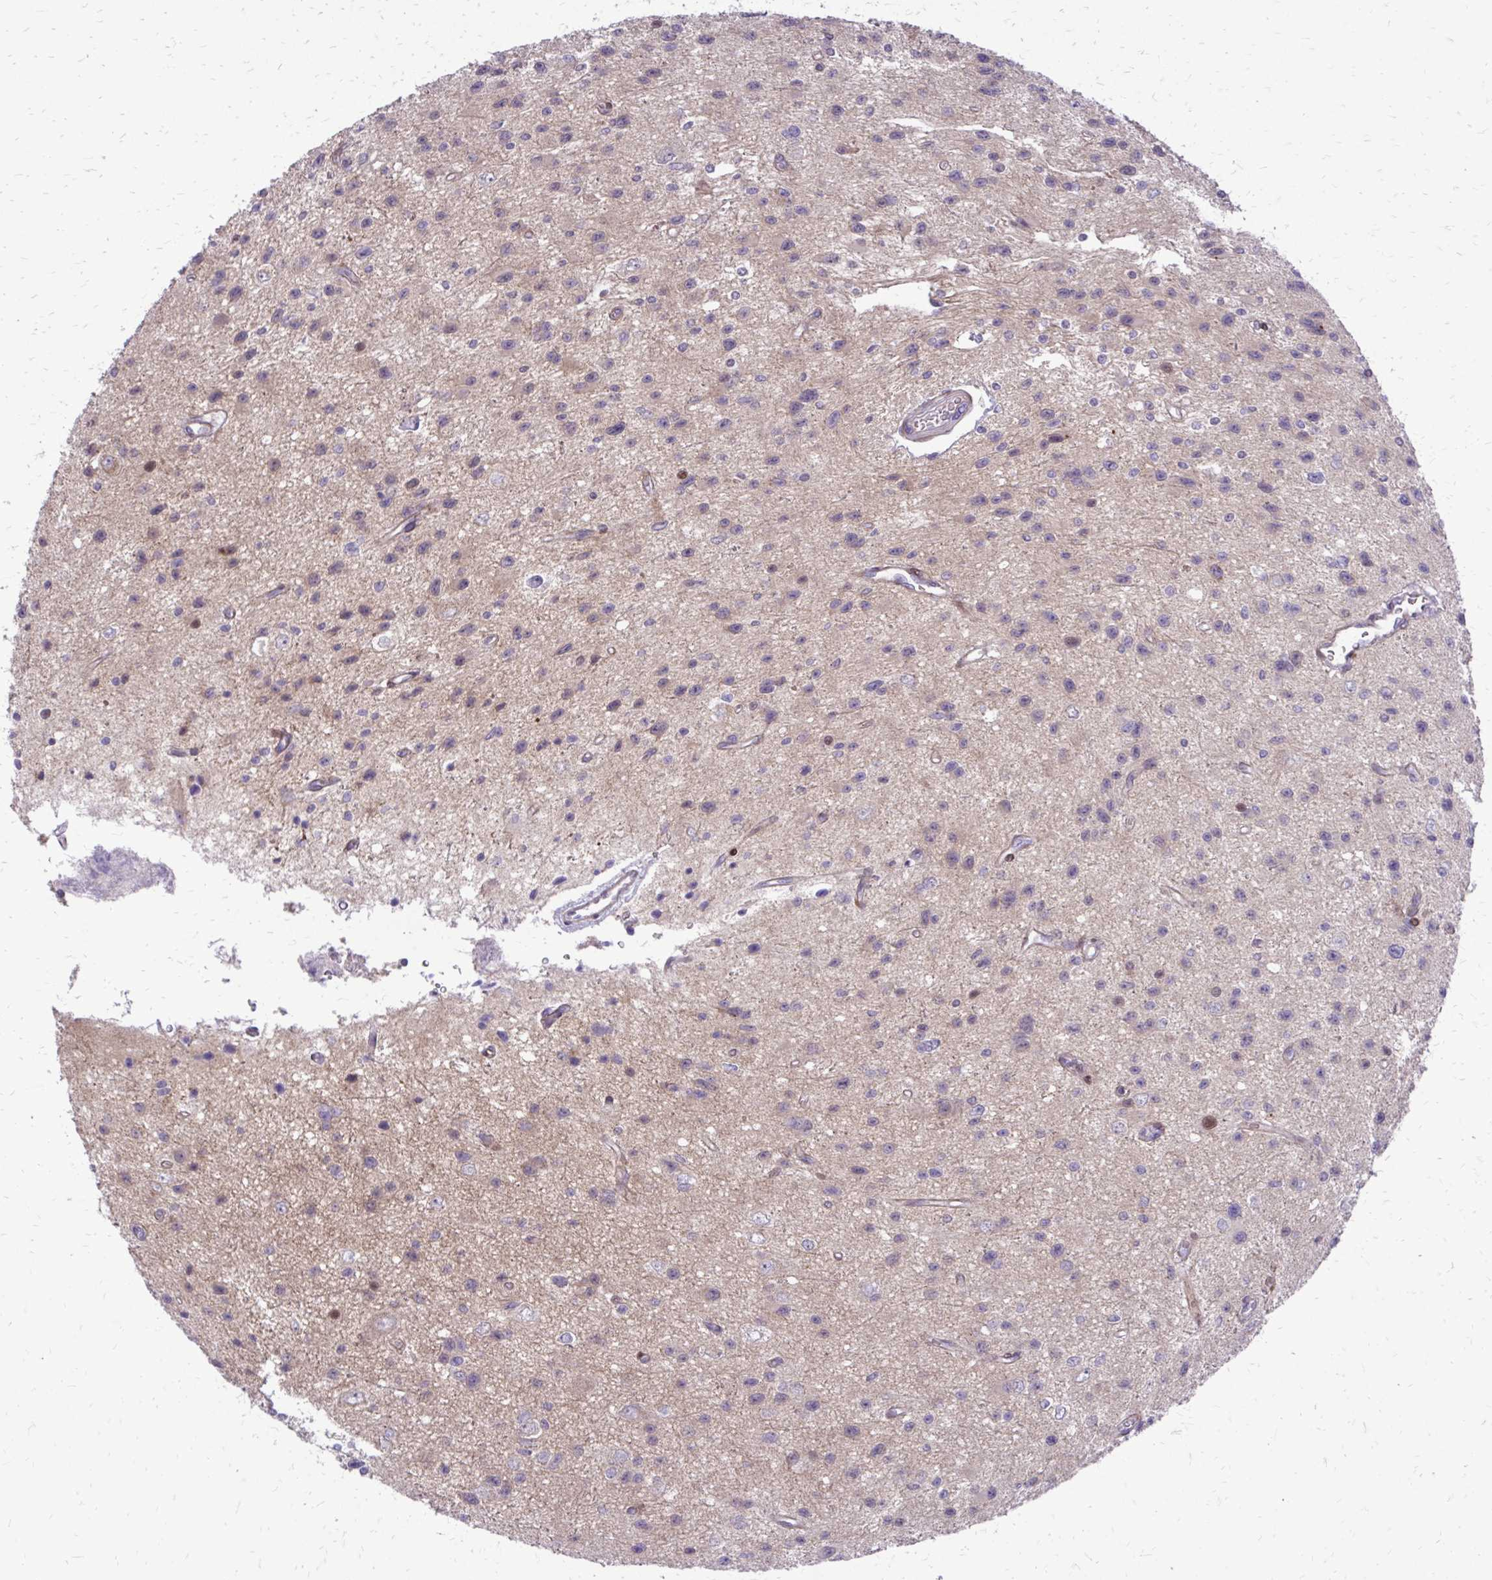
{"staining": {"intensity": "negative", "quantity": "none", "location": "none"}, "tissue": "glioma", "cell_type": "Tumor cells", "image_type": "cancer", "snomed": [{"axis": "morphology", "description": "Glioma, malignant, Low grade"}, {"axis": "topography", "description": "Brain"}], "caption": "Immunohistochemistry of malignant low-grade glioma displays no expression in tumor cells. The staining is performed using DAB brown chromogen with nuclei counter-stained in using hematoxylin.", "gene": "PPDPFL", "patient": {"sex": "male", "age": 43}}